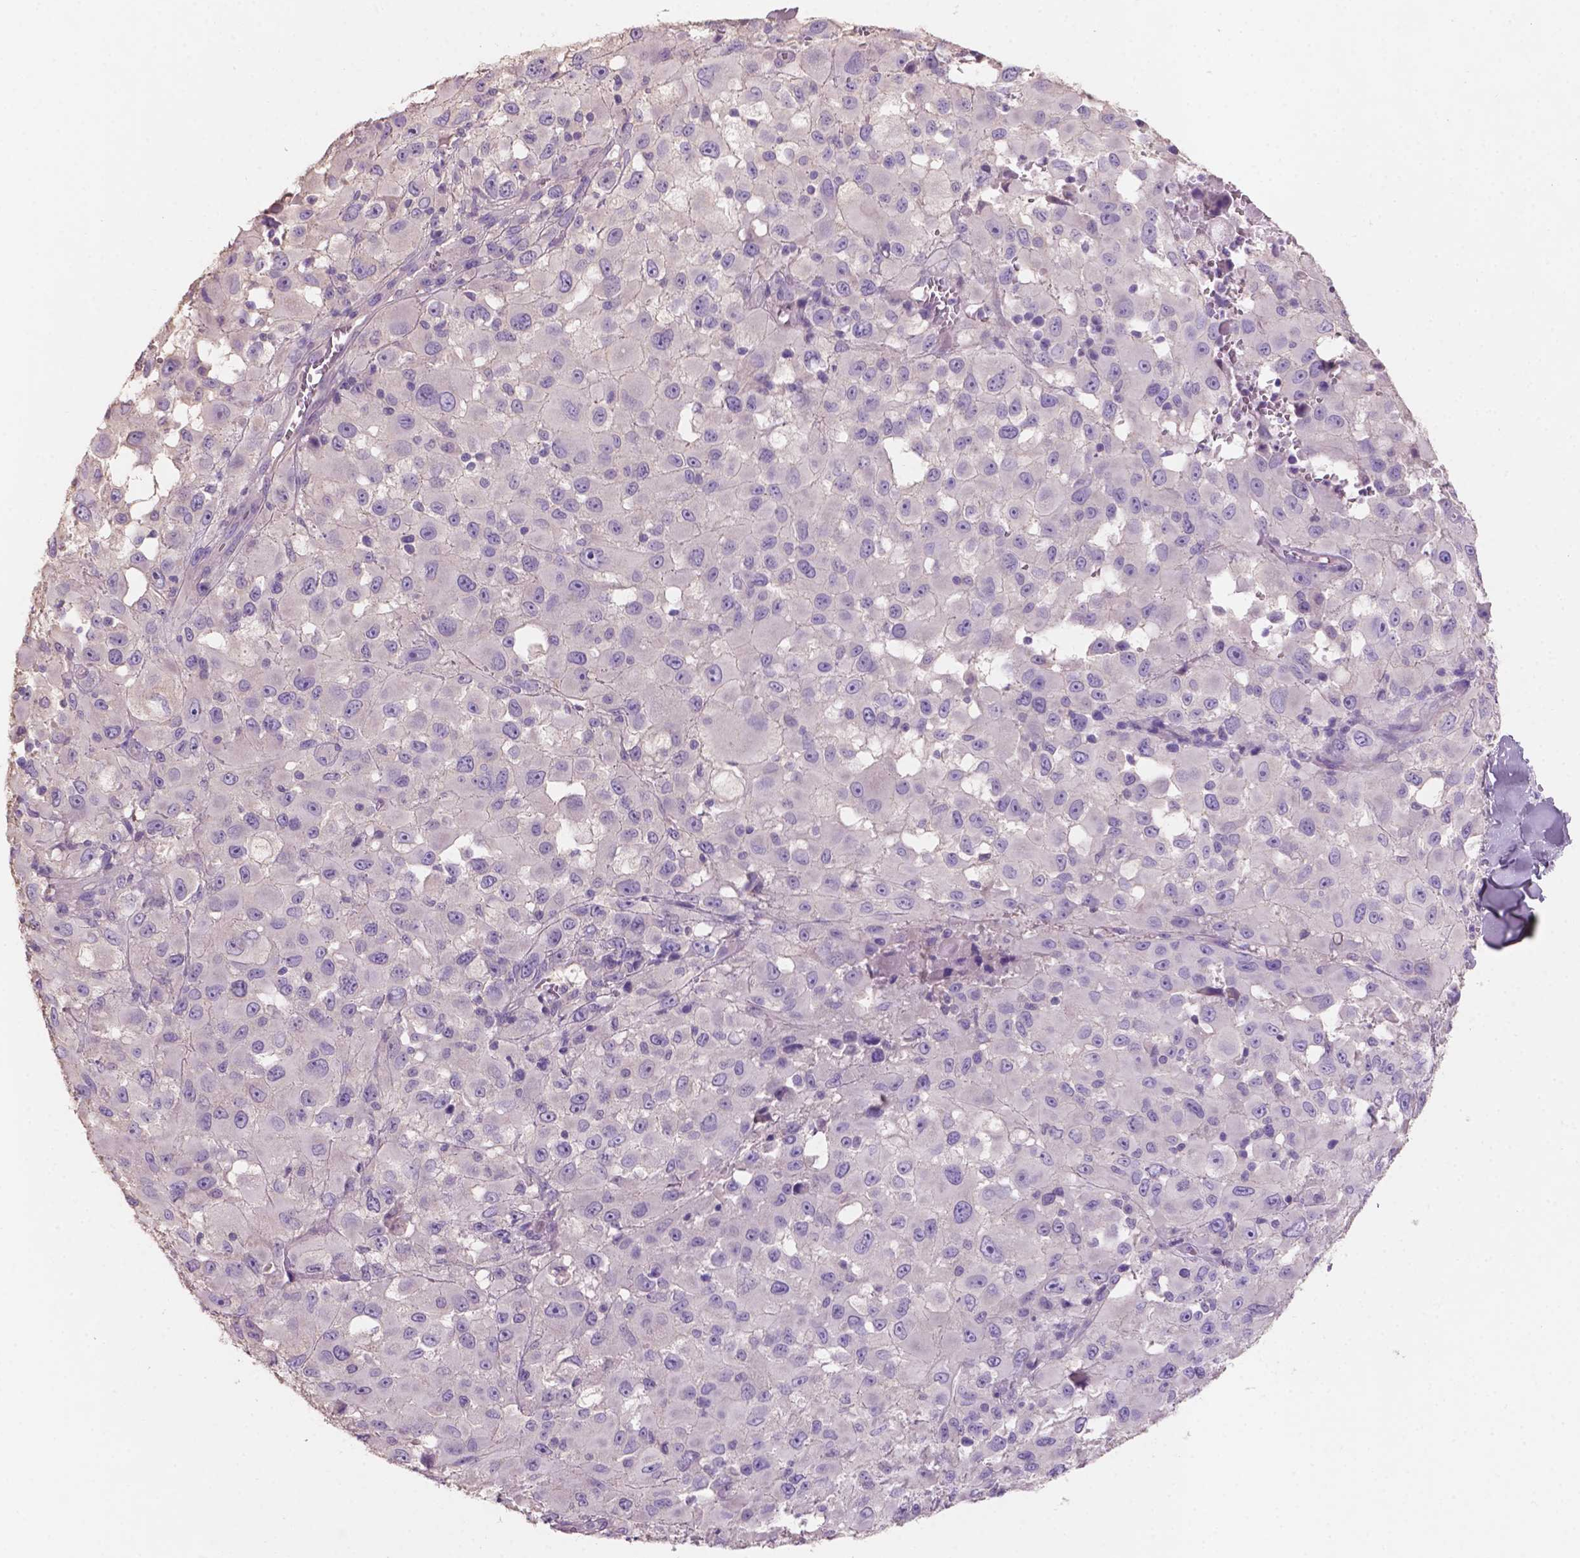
{"staining": {"intensity": "negative", "quantity": "none", "location": "none"}, "tissue": "melanoma", "cell_type": "Tumor cells", "image_type": "cancer", "snomed": [{"axis": "morphology", "description": "Malignant melanoma, Metastatic site"}, {"axis": "topography", "description": "Lymph node"}], "caption": "Immunohistochemistry of melanoma reveals no expression in tumor cells.", "gene": "SBSN", "patient": {"sex": "male", "age": 50}}